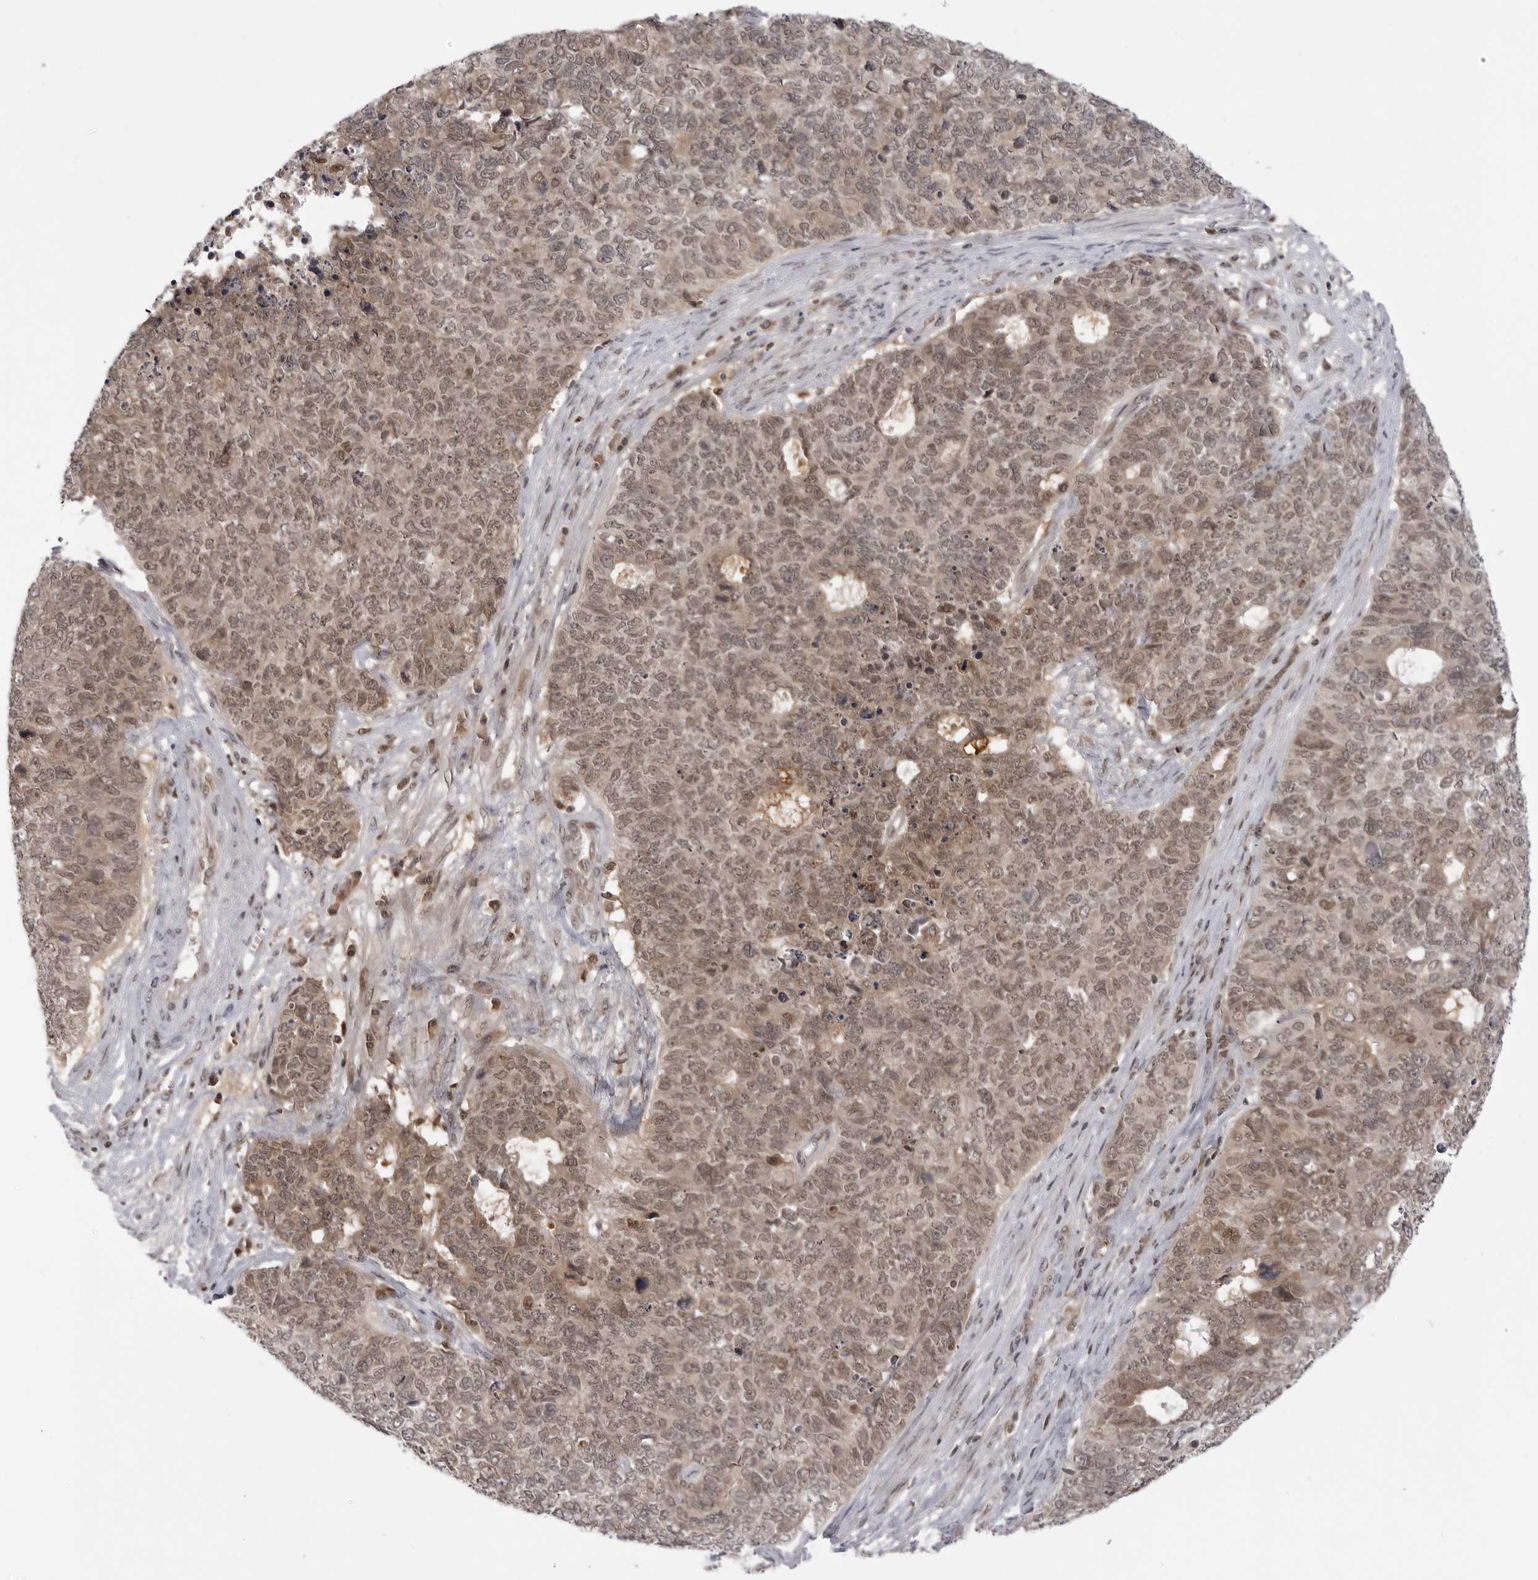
{"staining": {"intensity": "moderate", "quantity": ">75%", "location": "cytoplasmic/membranous,nuclear"}, "tissue": "cervical cancer", "cell_type": "Tumor cells", "image_type": "cancer", "snomed": [{"axis": "morphology", "description": "Squamous cell carcinoma, NOS"}, {"axis": "topography", "description": "Cervix"}], "caption": "This micrograph exhibits immunohistochemistry (IHC) staining of human cervical cancer (squamous cell carcinoma), with medium moderate cytoplasmic/membranous and nuclear staining in about >75% of tumor cells.", "gene": "PTK2B", "patient": {"sex": "female", "age": 63}}